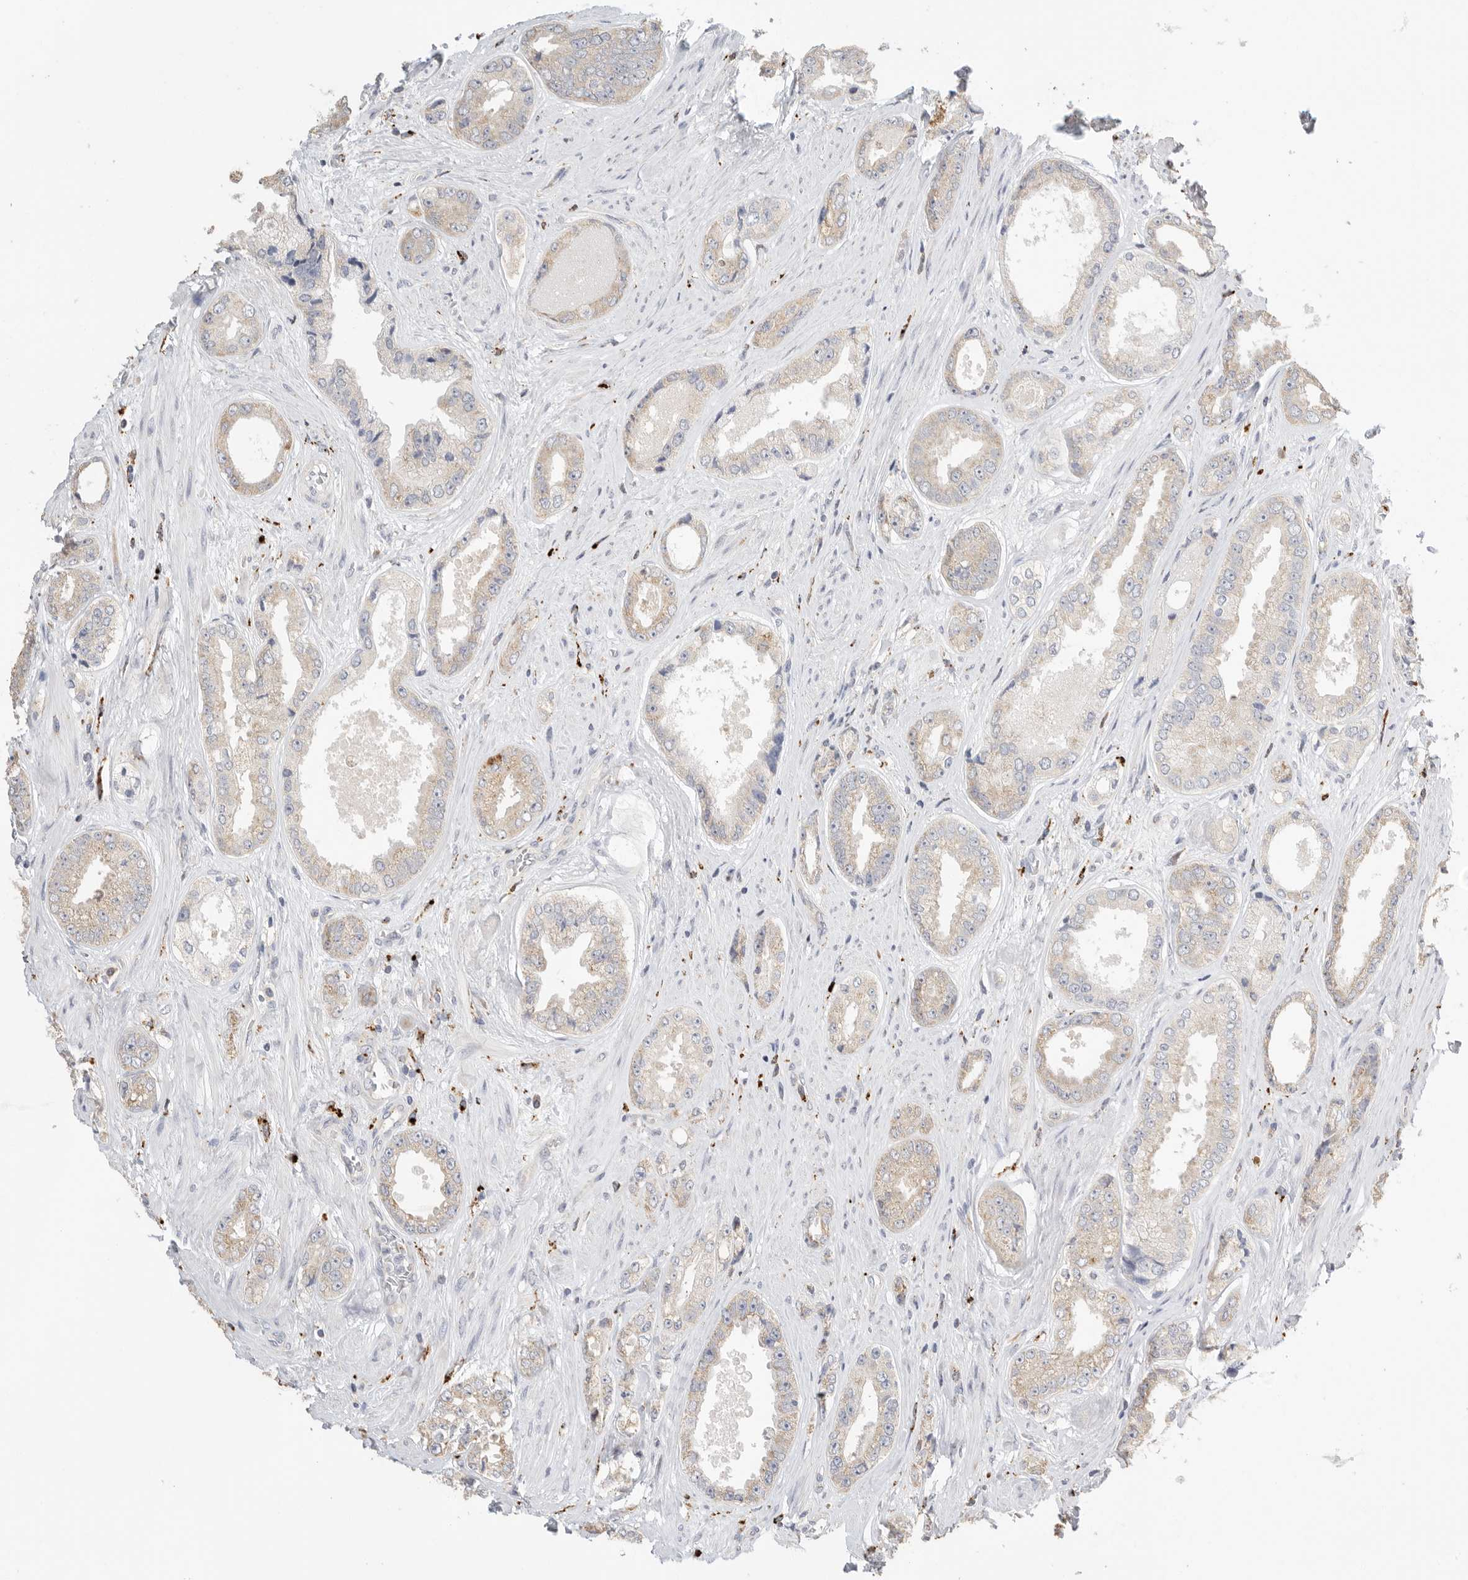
{"staining": {"intensity": "weak", "quantity": "25%-75%", "location": "cytoplasmic/membranous"}, "tissue": "prostate cancer", "cell_type": "Tumor cells", "image_type": "cancer", "snomed": [{"axis": "morphology", "description": "Adenocarcinoma, High grade"}, {"axis": "topography", "description": "Prostate"}], "caption": "Prostate cancer (high-grade adenocarcinoma) tissue shows weak cytoplasmic/membranous expression in about 25%-75% of tumor cells", "gene": "GGH", "patient": {"sex": "male", "age": 61}}